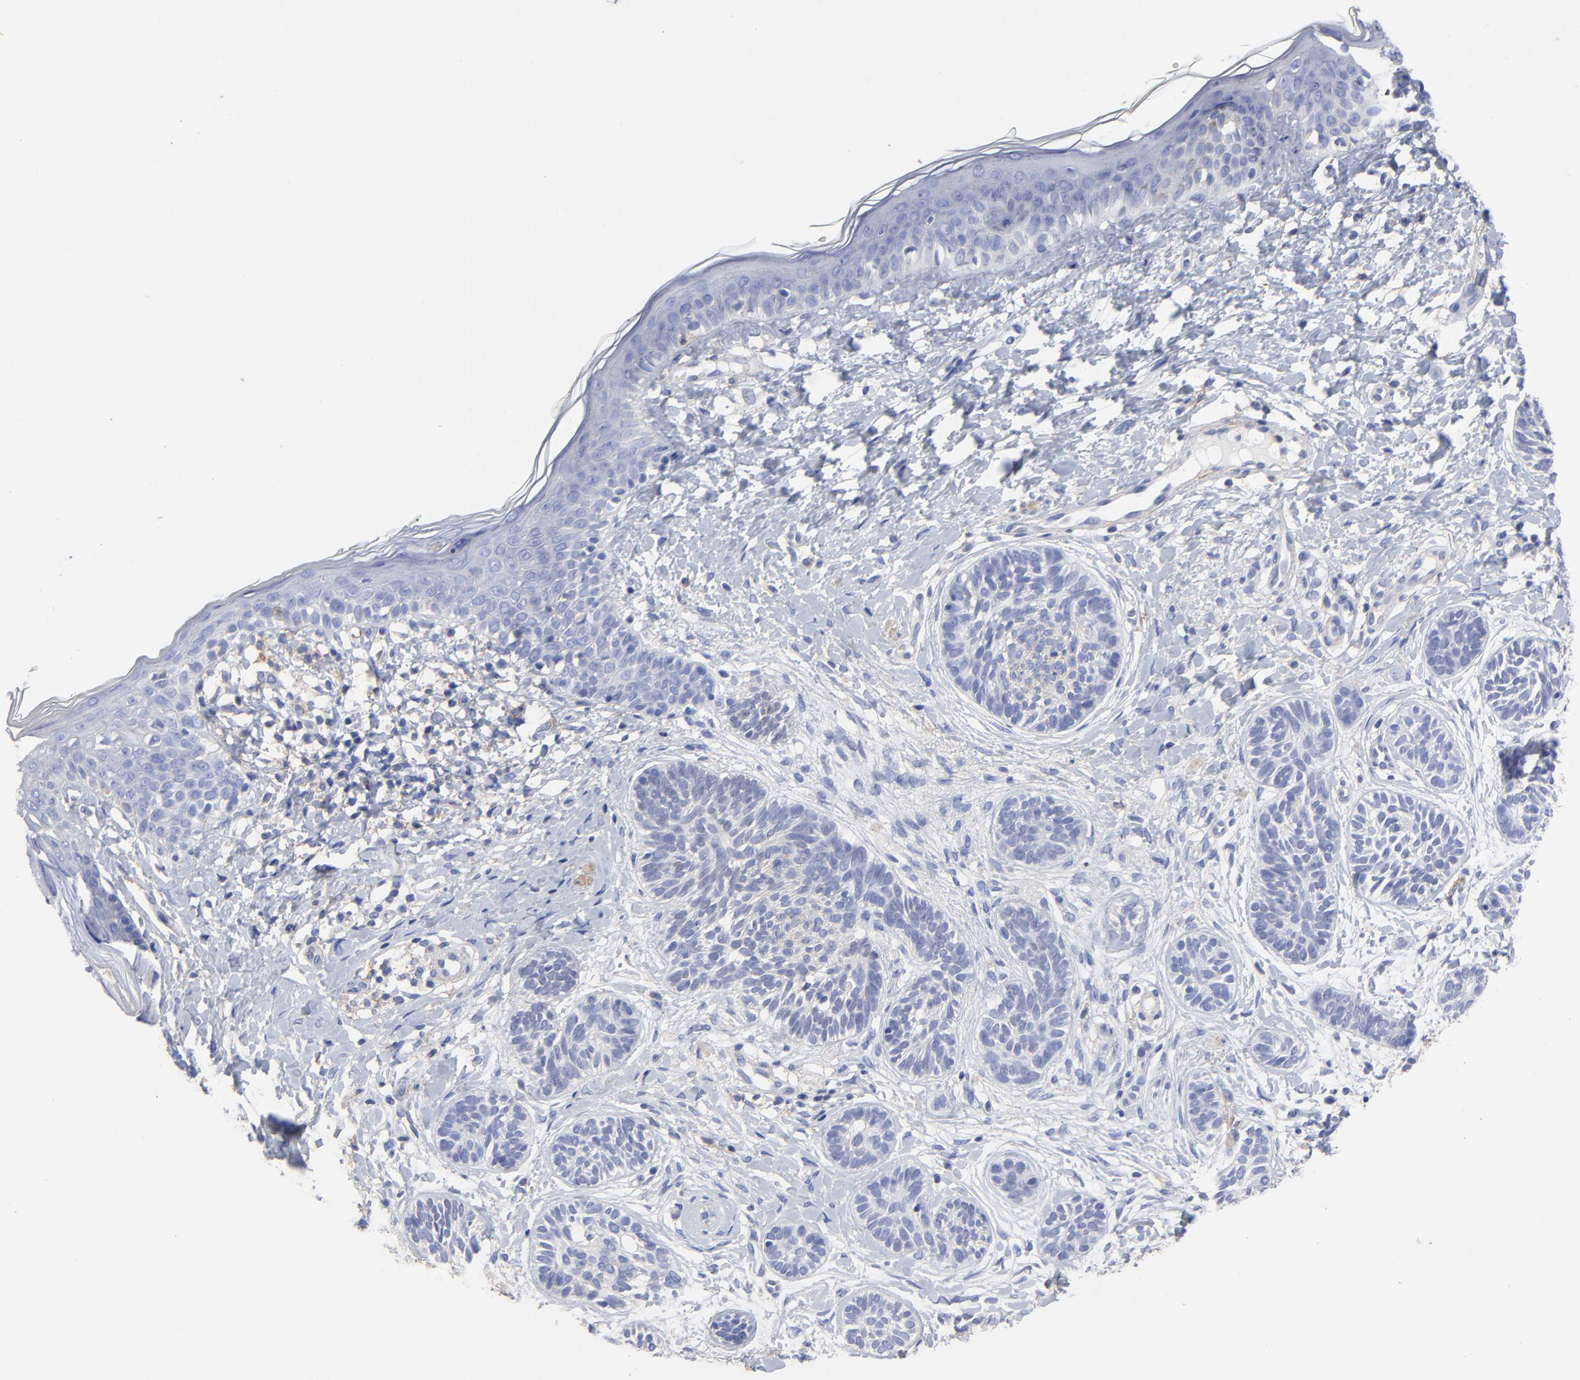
{"staining": {"intensity": "negative", "quantity": "none", "location": "none"}, "tissue": "skin cancer", "cell_type": "Tumor cells", "image_type": "cancer", "snomed": [{"axis": "morphology", "description": "Normal tissue, NOS"}, {"axis": "morphology", "description": "Basal cell carcinoma"}, {"axis": "topography", "description": "Skin"}], "caption": "Micrograph shows no significant protein positivity in tumor cells of skin cancer (basal cell carcinoma).", "gene": "ASL", "patient": {"sex": "male", "age": 63}}